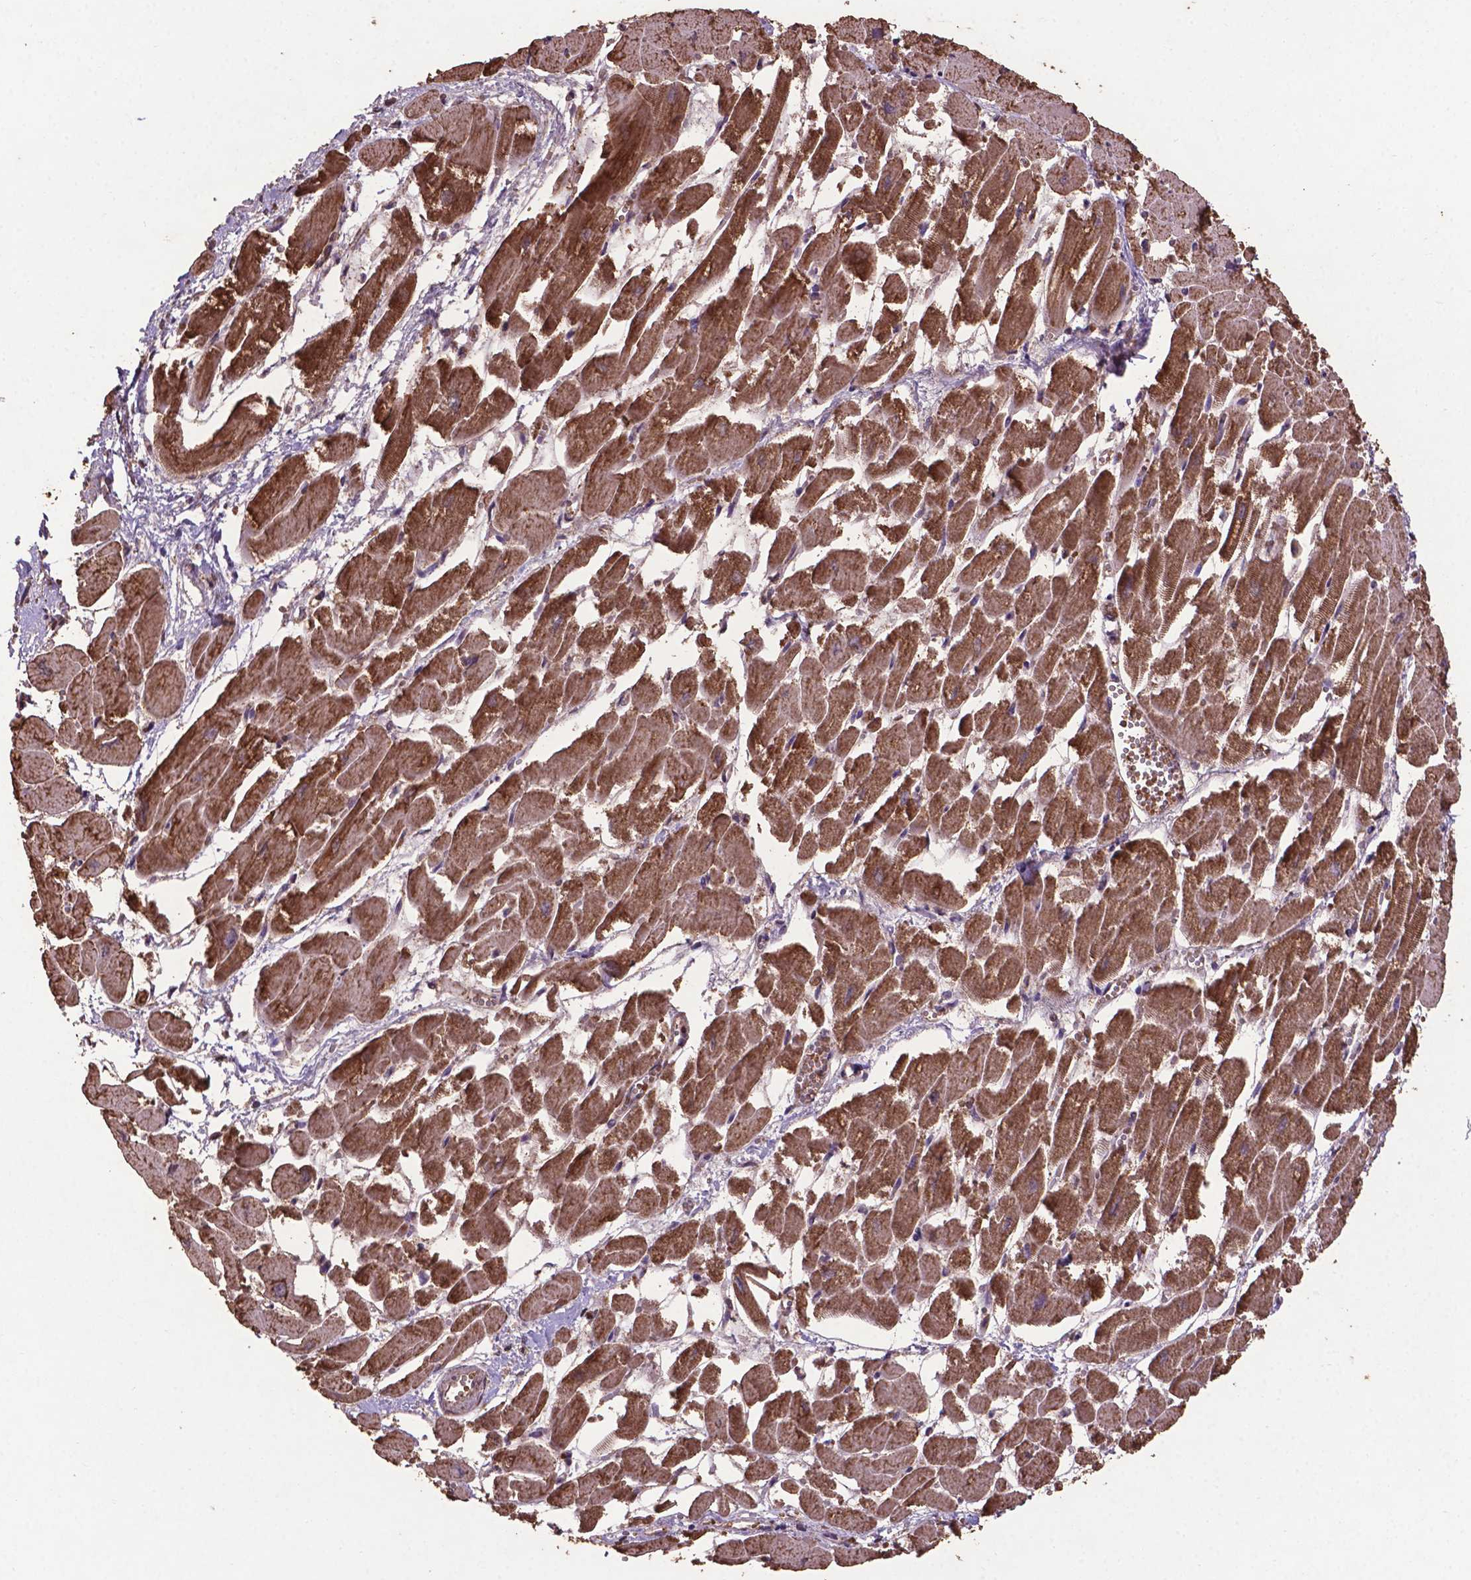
{"staining": {"intensity": "strong", "quantity": ">75%", "location": "cytoplasmic/membranous"}, "tissue": "heart muscle", "cell_type": "Cardiomyocytes", "image_type": "normal", "snomed": [{"axis": "morphology", "description": "Normal tissue, NOS"}, {"axis": "topography", "description": "Heart"}], "caption": "Immunohistochemistry (IHC) image of benign heart muscle stained for a protein (brown), which demonstrates high levels of strong cytoplasmic/membranous staining in about >75% of cardiomyocytes.", "gene": "DCAF1", "patient": {"sex": "female", "age": 52}}